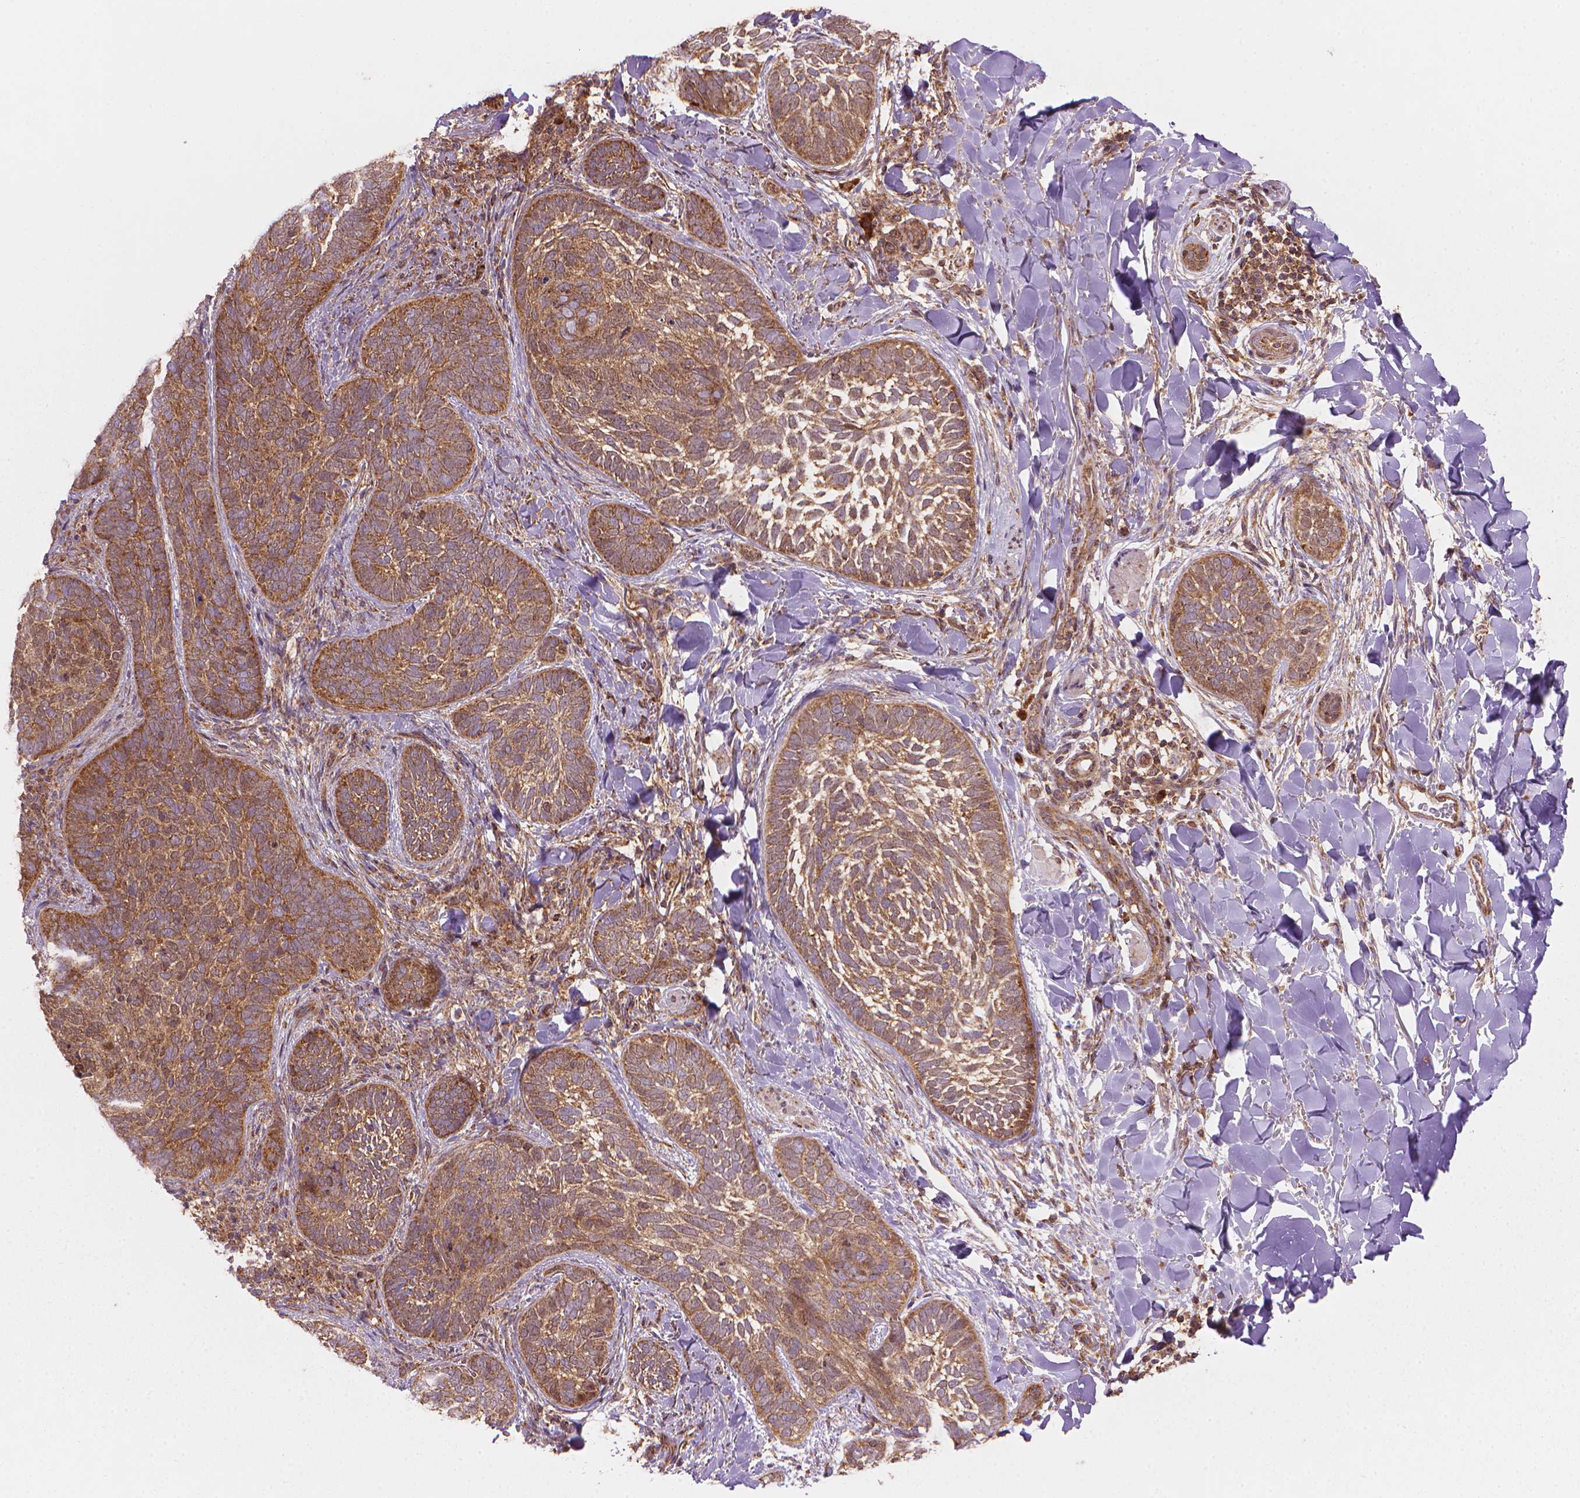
{"staining": {"intensity": "moderate", "quantity": ">75%", "location": "cytoplasmic/membranous"}, "tissue": "skin cancer", "cell_type": "Tumor cells", "image_type": "cancer", "snomed": [{"axis": "morphology", "description": "Normal tissue, NOS"}, {"axis": "morphology", "description": "Basal cell carcinoma"}, {"axis": "topography", "description": "Skin"}], "caption": "IHC histopathology image of neoplastic tissue: human basal cell carcinoma (skin) stained using immunohistochemistry (IHC) reveals medium levels of moderate protein expression localized specifically in the cytoplasmic/membranous of tumor cells, appearing as a cytoplasmic/membranous brown color.", "gene": "VARS2", "patient": {"sex": "male", "age": 46}}